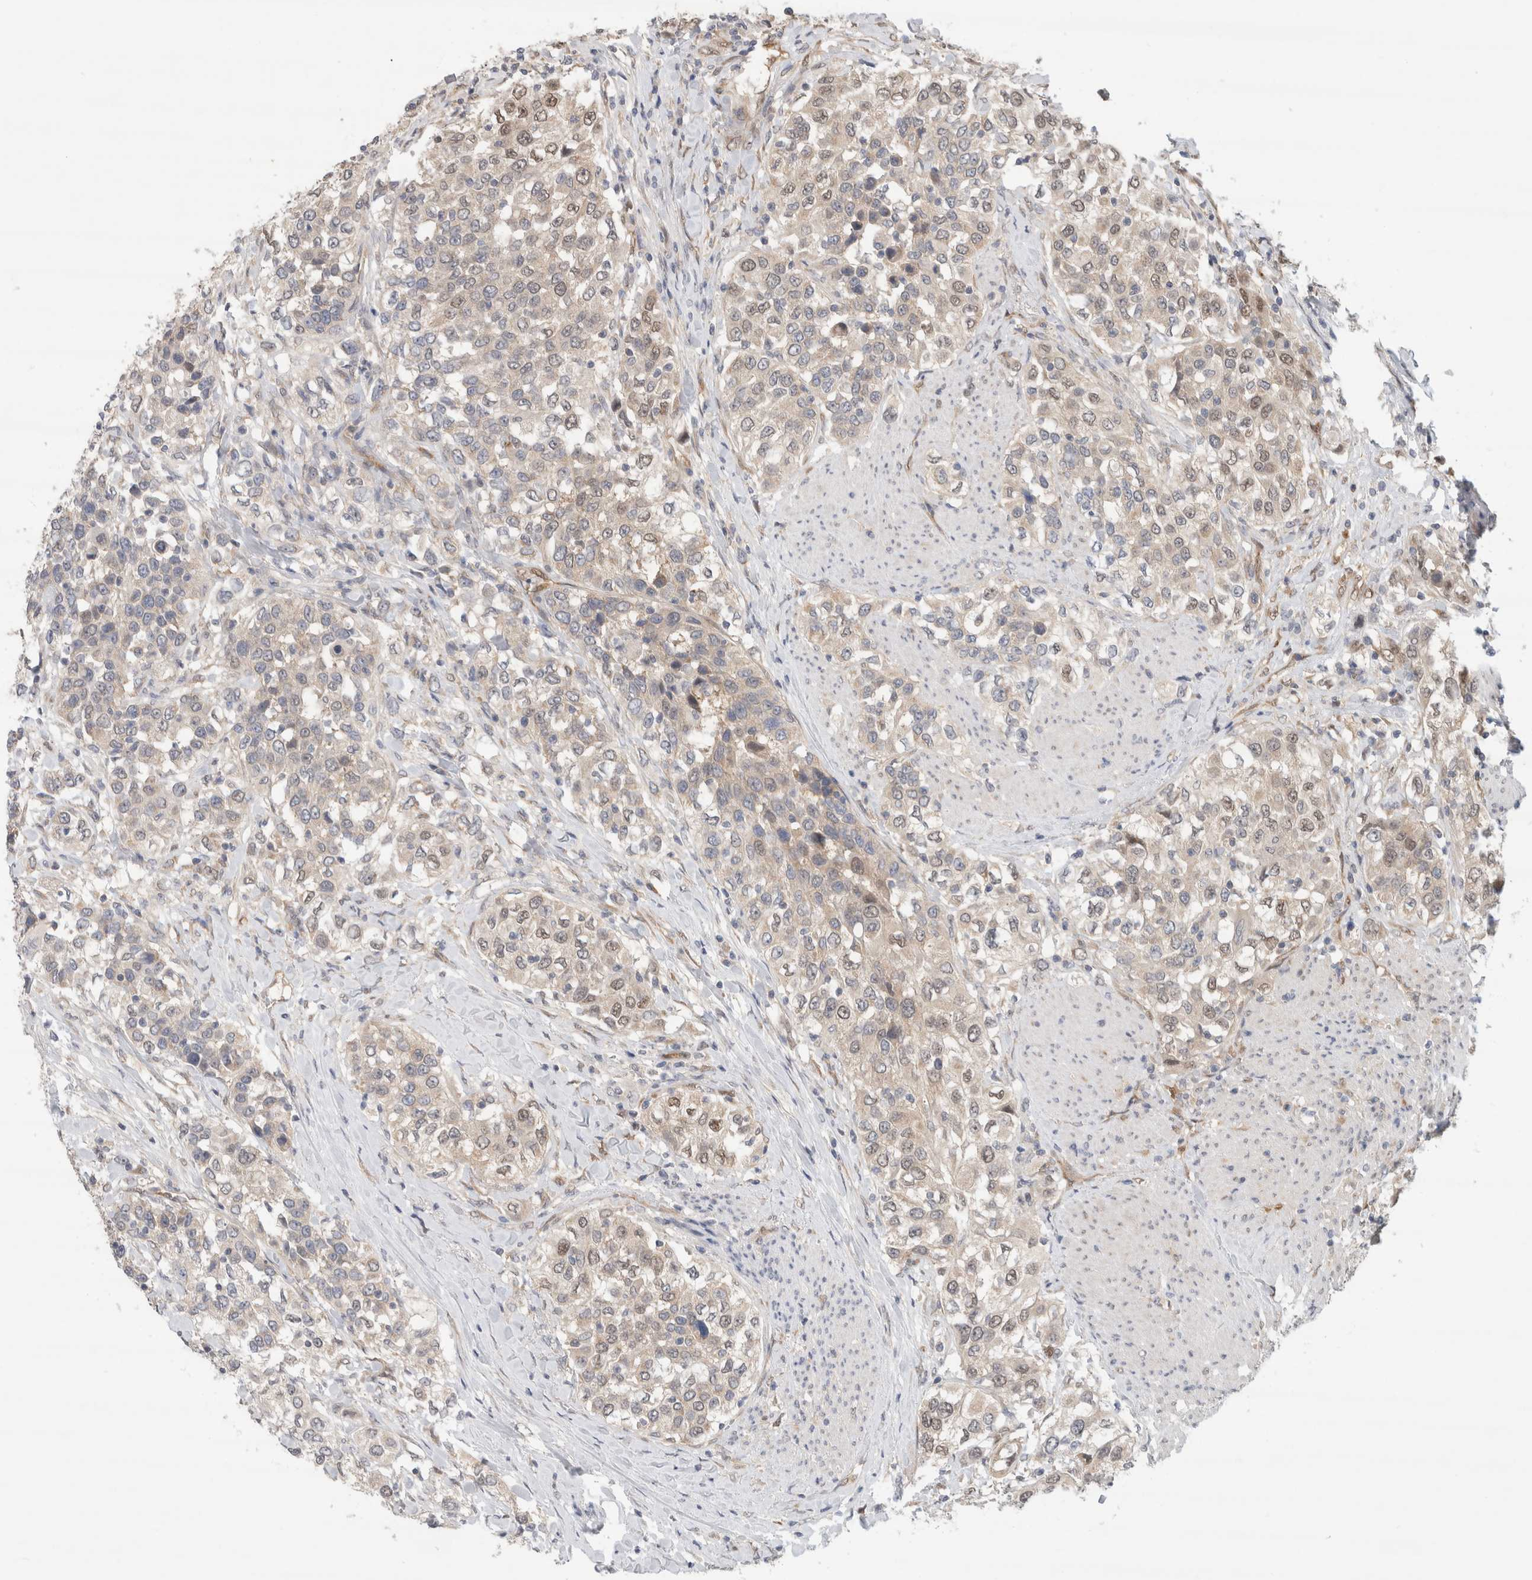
{"staining": {"intensity": "weak", "quantity": "<25%", "location": "nuclear"}, "tissue": "urothelial cancer", "cell_type": "Tumor cells", "image_type": "cancer", "snomed": [{"axis": "morphology", "description": "Urothelial carcinoma, High grade"}, {"axis": "topography", "description": "Urinary bladder"}], "caption": "Histopathology image shows no significant protein expression in tumor cells of urothelial carcinoma (high-grade).", "gene": "EIF4G3", "patient": {"sex": "female", "age": 80}}